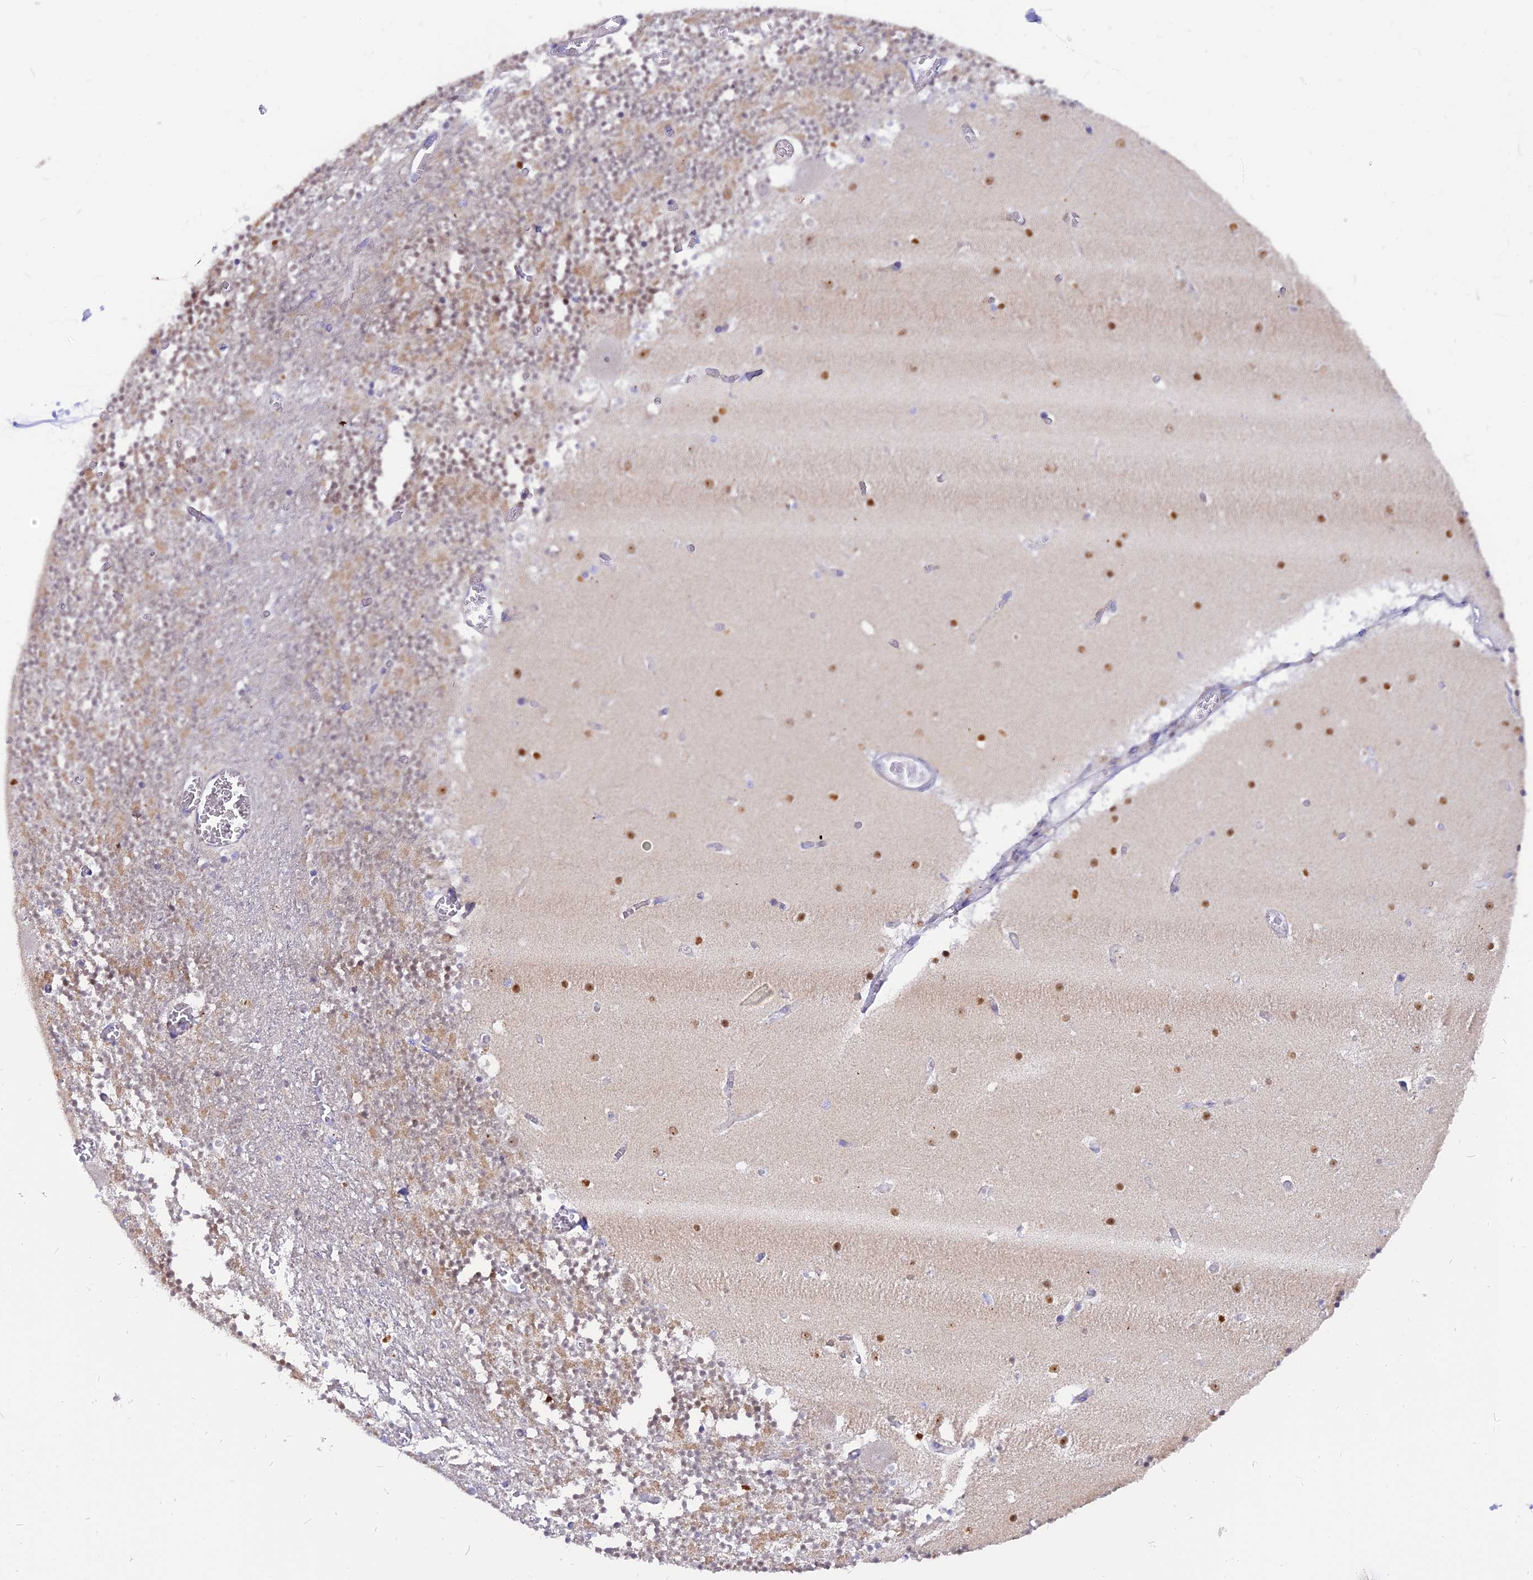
{"staining": {"intensity": "weak", "quantity": "25%-75%", "location": "cytoplasmic/membranous"}, "tissue": "cerebellum", "cell_type": "Cells in granular layer", "image_type": "normal", "snomed": [{"axis": "morphology", "description": "Normal tissue, NOS"}, {"axis": "topography", "description": "Cerebellum"}], "caption": "Benign cerebellum displays weak cytoplasmic/membranous expression in approximately 25%-75% of cells in granular layer, visualized by immunohistochemistry.", "gene": "CENPV", "patient": {"sex": "female", "age": 28}}